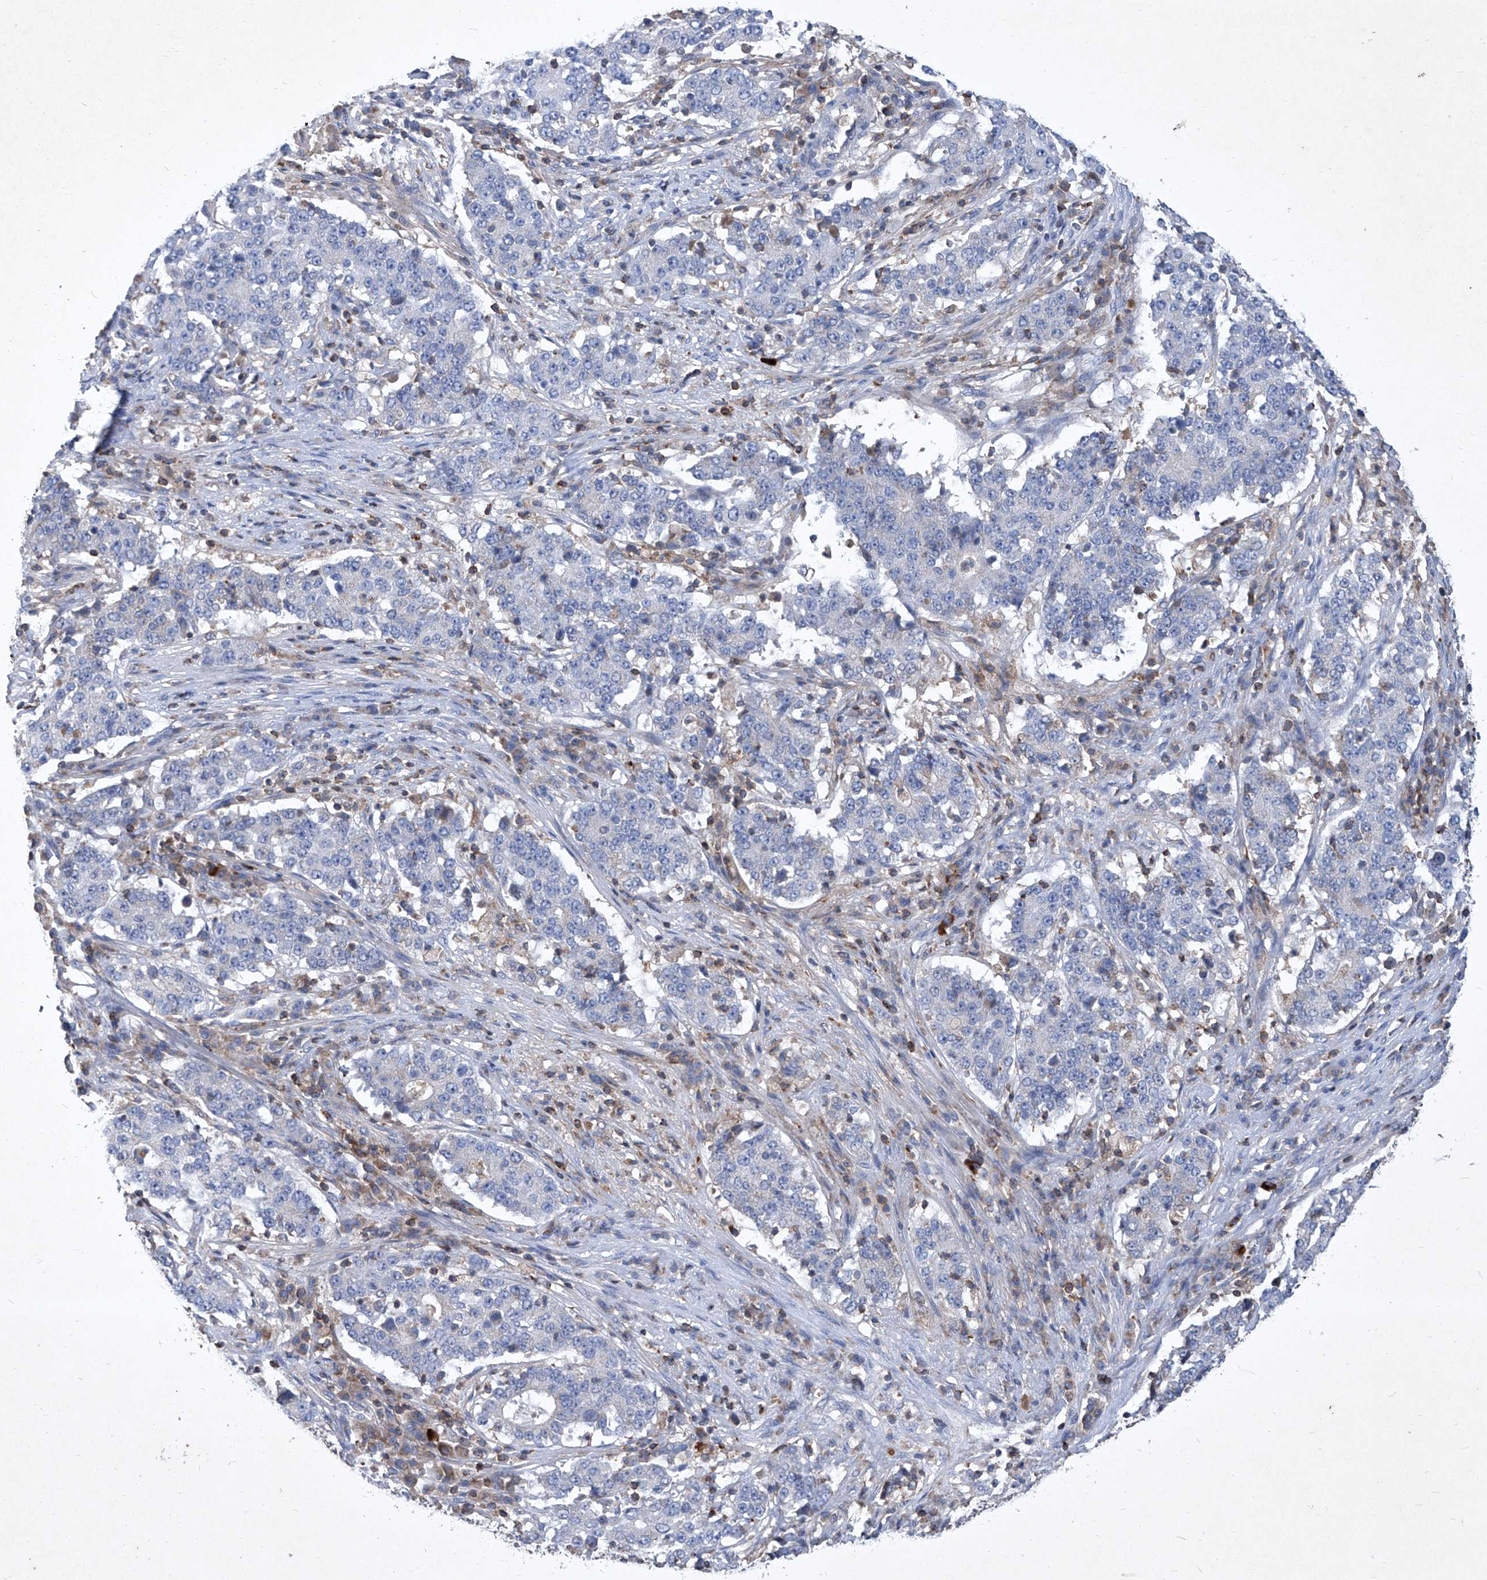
{"staining": {"intensity": "negative", "quantity": "none", "location": "none"}, "tissue": "stomach cancer", "cell_type": "Tumor cells", "image_type": "cancer", "snomed": [{"axis": "morphology", "description": "Adenocarcinoma, NOS"}, {"axis": "topography", "description": "Stomach"}], "caption": "Tumor cells are negative for protein expression in human stomach adenocarcinoma.", "gene": "EPHA8", "patient": {"sex": "male", "age": 59}}